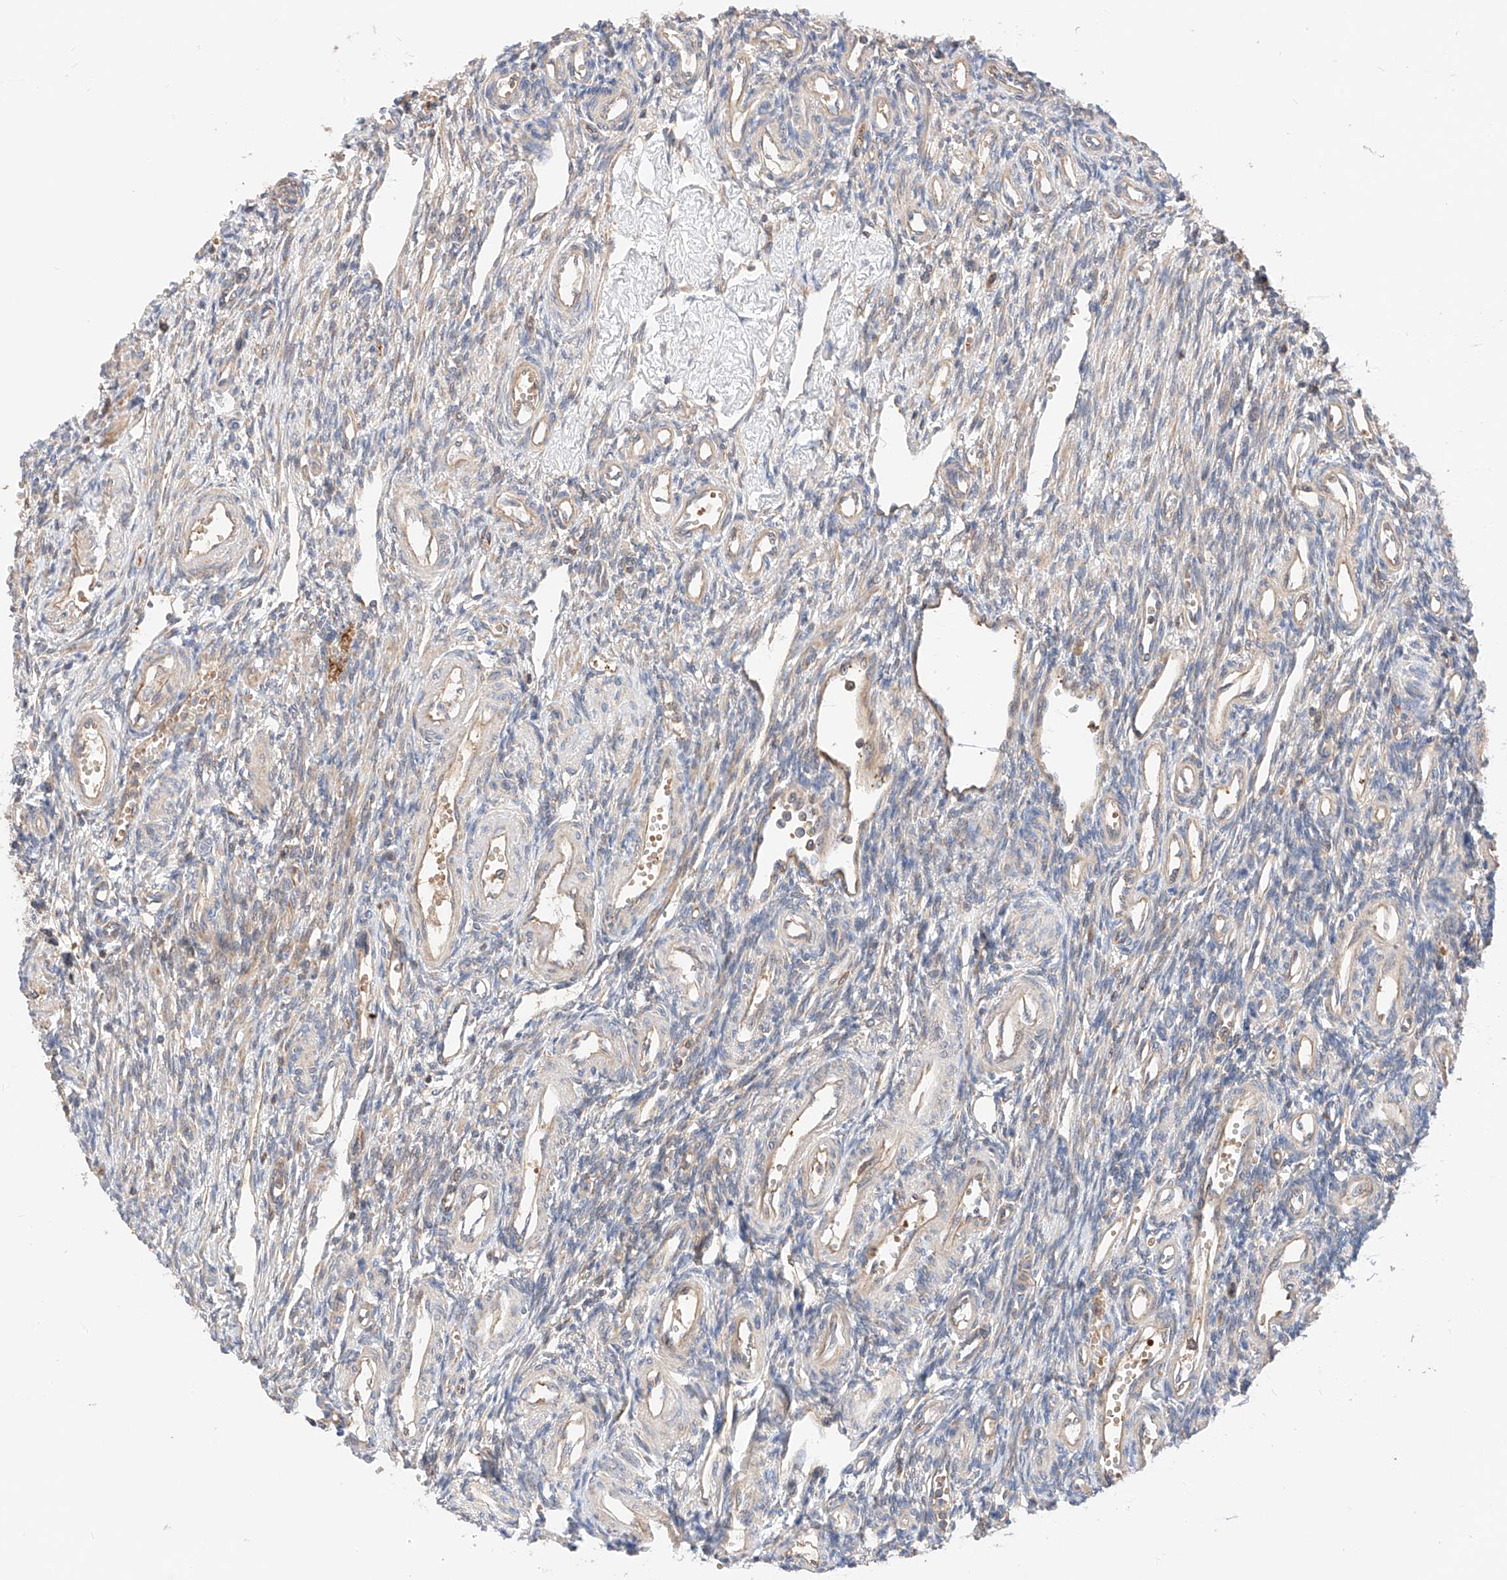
{"staining": {"intensity": "negative", "quantity": "none", "location": "none"}, "tissue": "ovary", "cell_type": "Ovarian stroma cells", "image_type": "normal", "snomed": [{"axis": "morphology", "description": "Normal tissue, NOS"}, {"axis": "morphology", "description": "Cyst, NOS"}, {"axis": "topography", "description": "Ovary"}], "caption": "A photomicrograph of human ovary is negative for staining in ovarian stroma cells. Nuclei are stained in blue.", "gene": "NR1D1", "patient": {"sex": "female", "age": 33}}